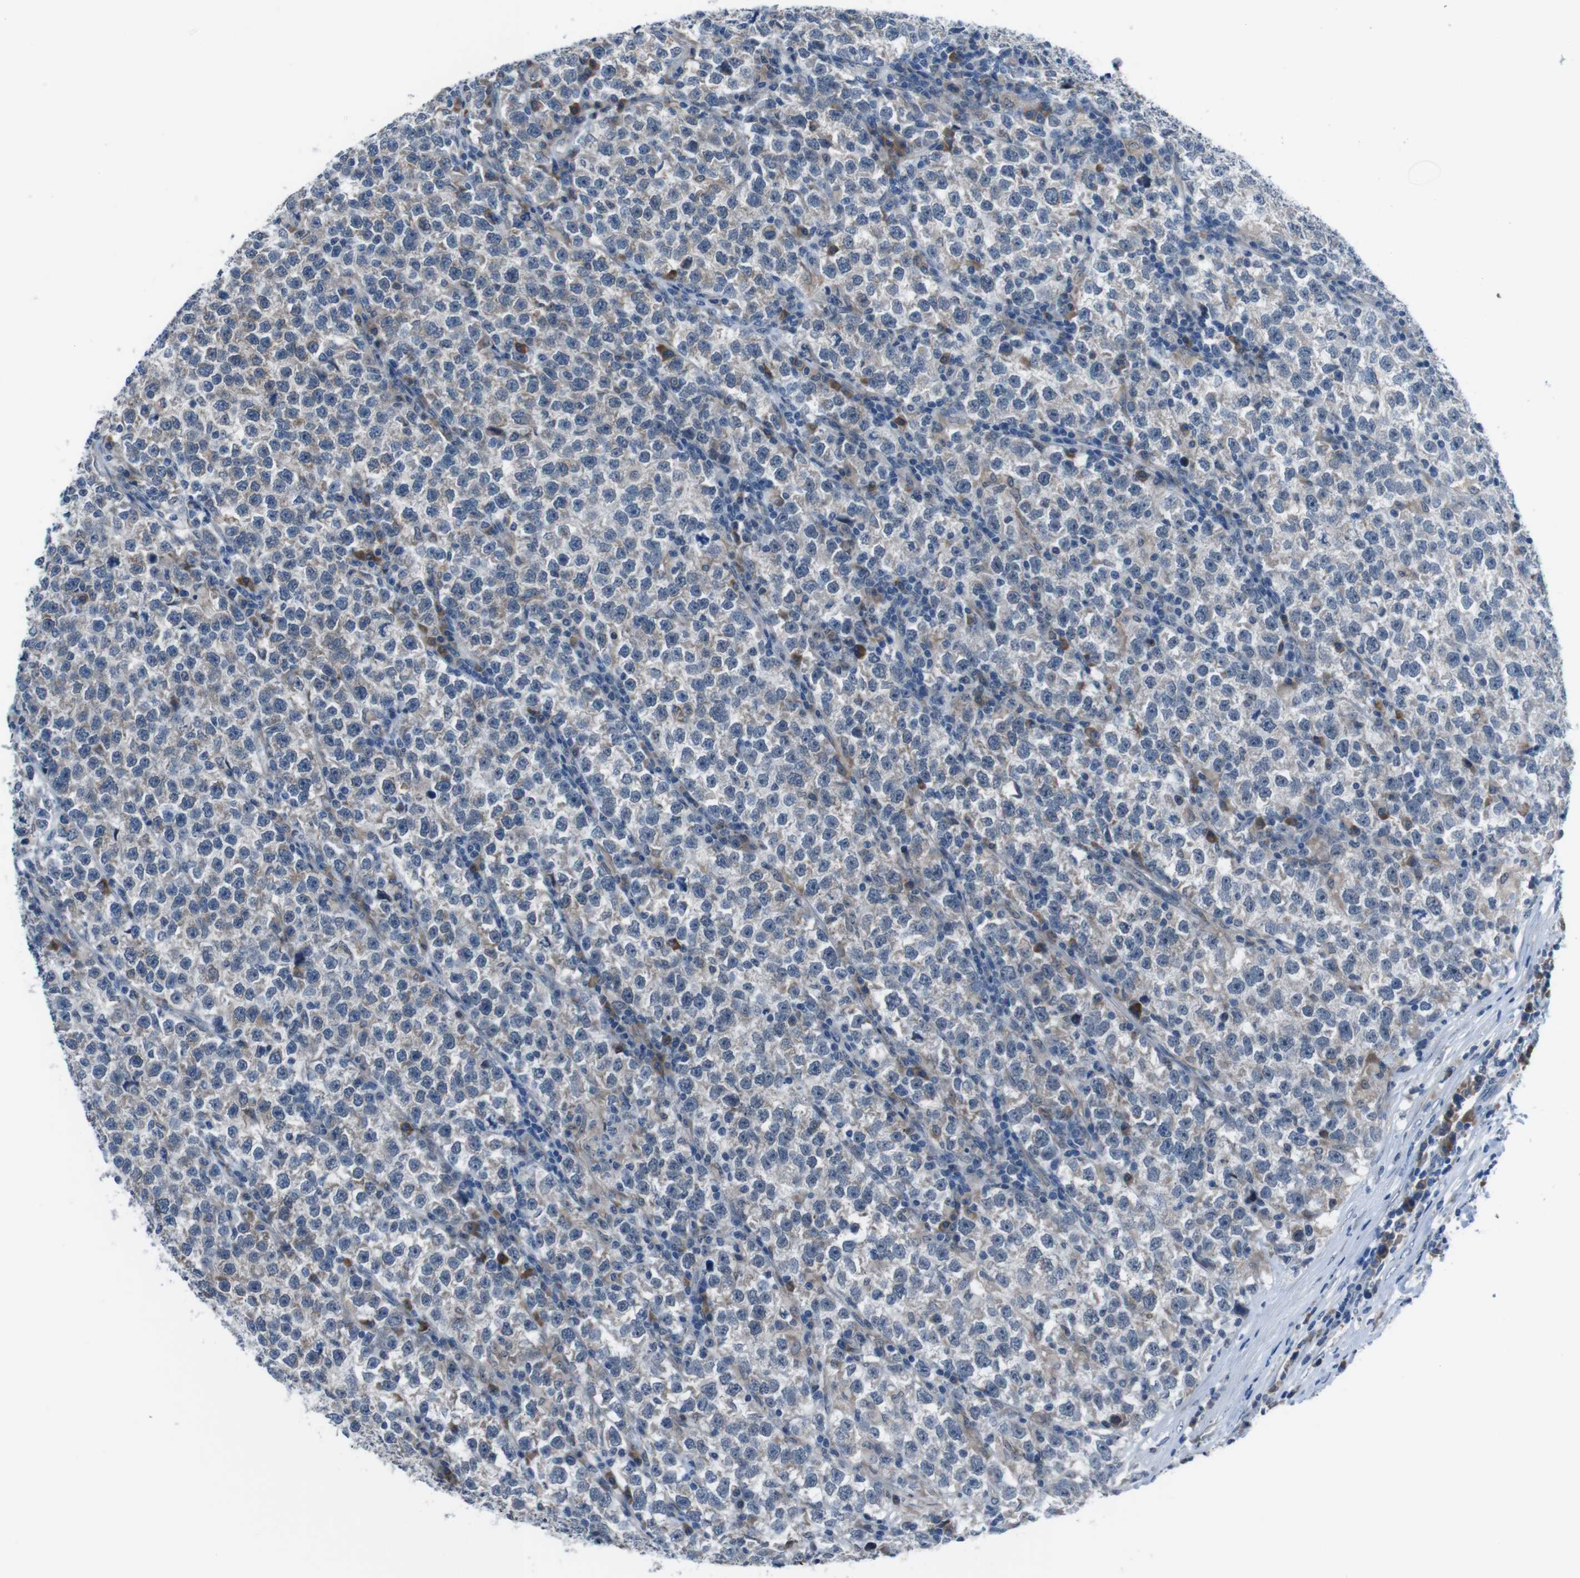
{"staining": {"intensity": "weak", "quantity": "25%-75%", "location": "cytoplasmic/membranous"}, "tissue": "testis cancer", "cell_type": "Tumor cells", "image_type": "cancer", "snomed": [{"axis": "morphology", "description": "Normal tissue, NOS"}, {"axis": "morphology", "description": "Seminoma, NOS"}, {"axis": "topography", "description": "Testis"}], "caption": "Protein staining of seminoma (testis) tissue exhibits weak cytoplasmic/membranous staining in about 25%-75% of tumor cells.", "gene": "CDH22", "patient": {"sex": "male", "age": 43}}